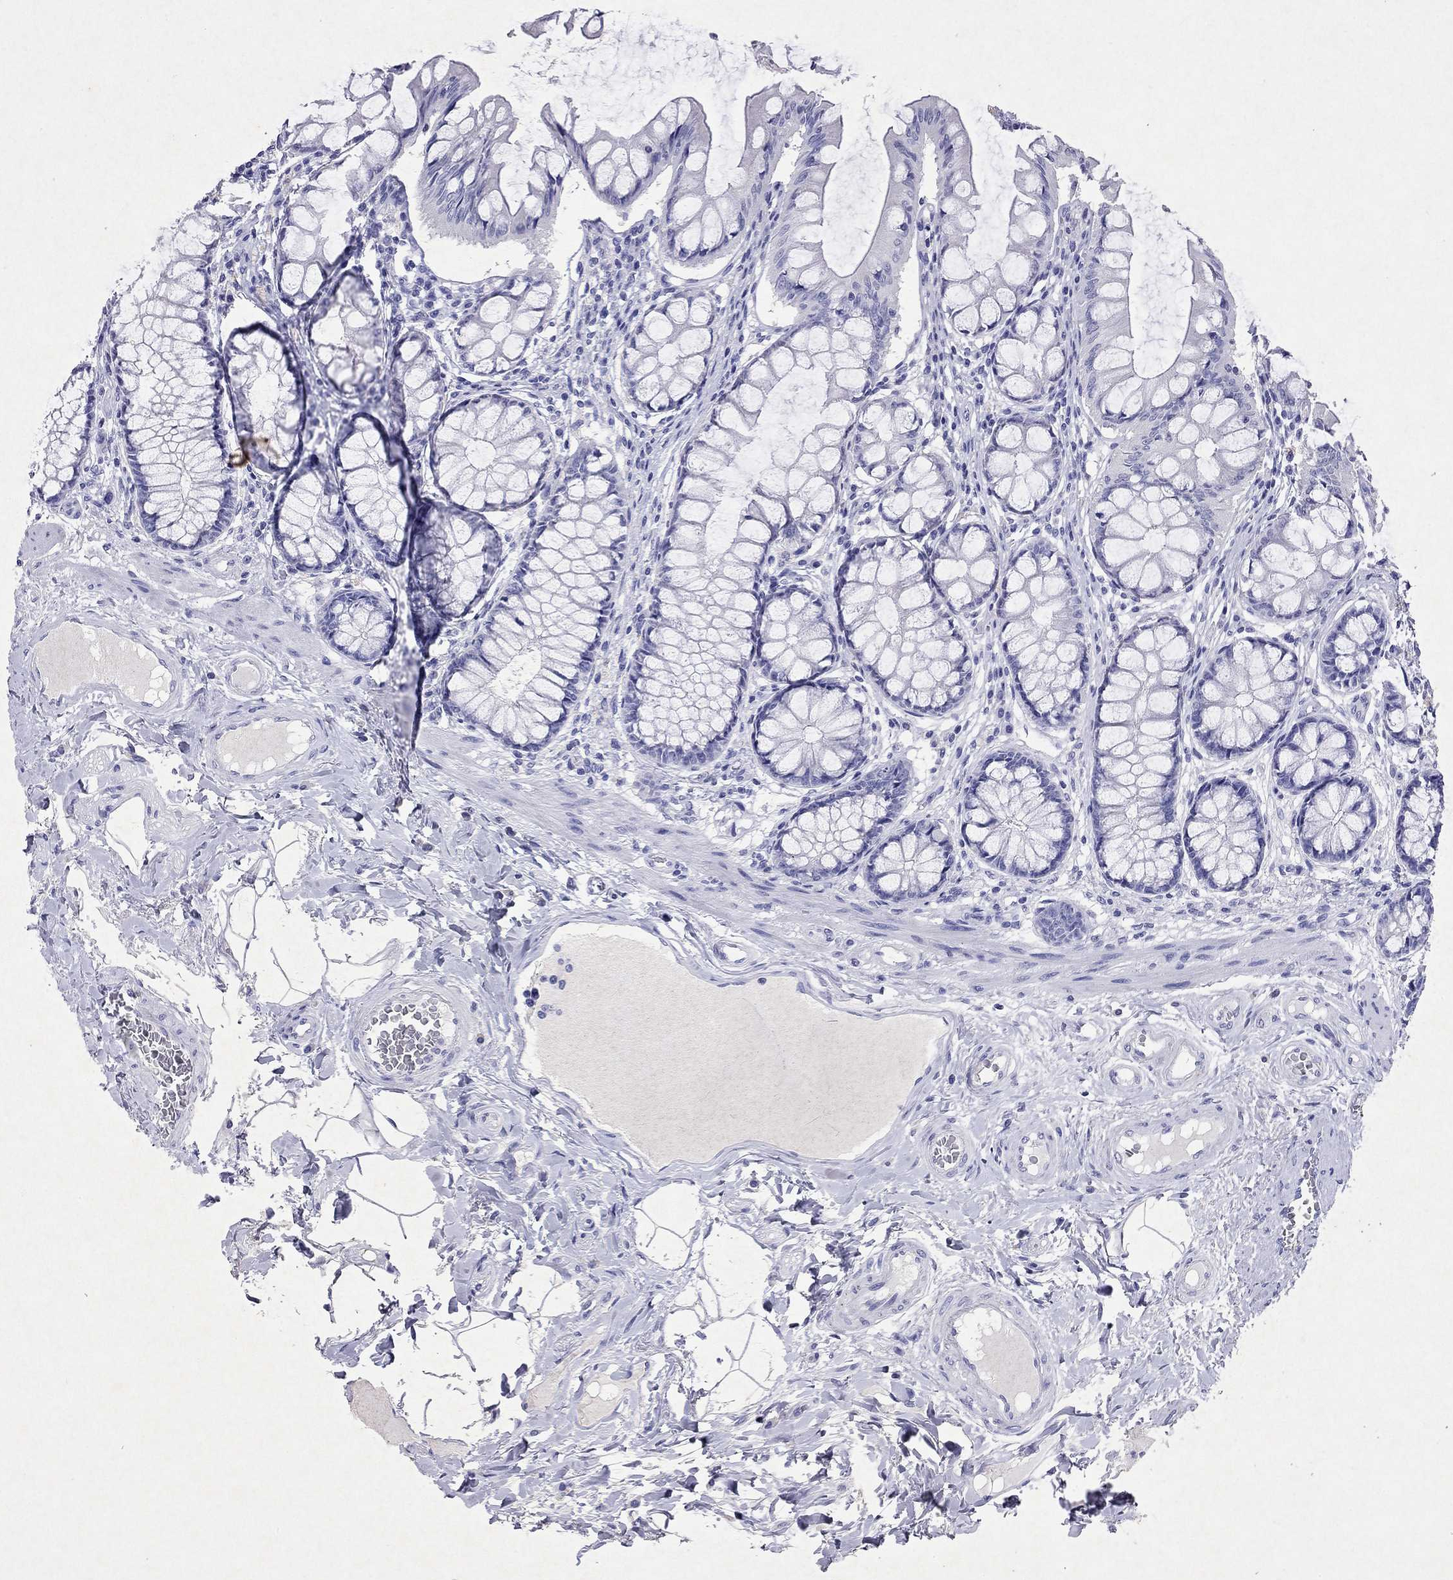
{"staining": {"intensity": "negative", "quantity": "none", "location": "none"}, "tissue": "colon", "cell_type": "Endothelial cells", "image_type": "normal", "snomed": [{"axis": "morphology", "description": "Normal tissue, NOS"}, {"axis": "topography", "description": "Colon"}], "caption": "This is an immunohistochemistry (IHC) micrograph of benign human colon. There is no positivity in endothelial cells.", "gene": "ARMC12", "patient": {"sex": "female", "age": 65}}